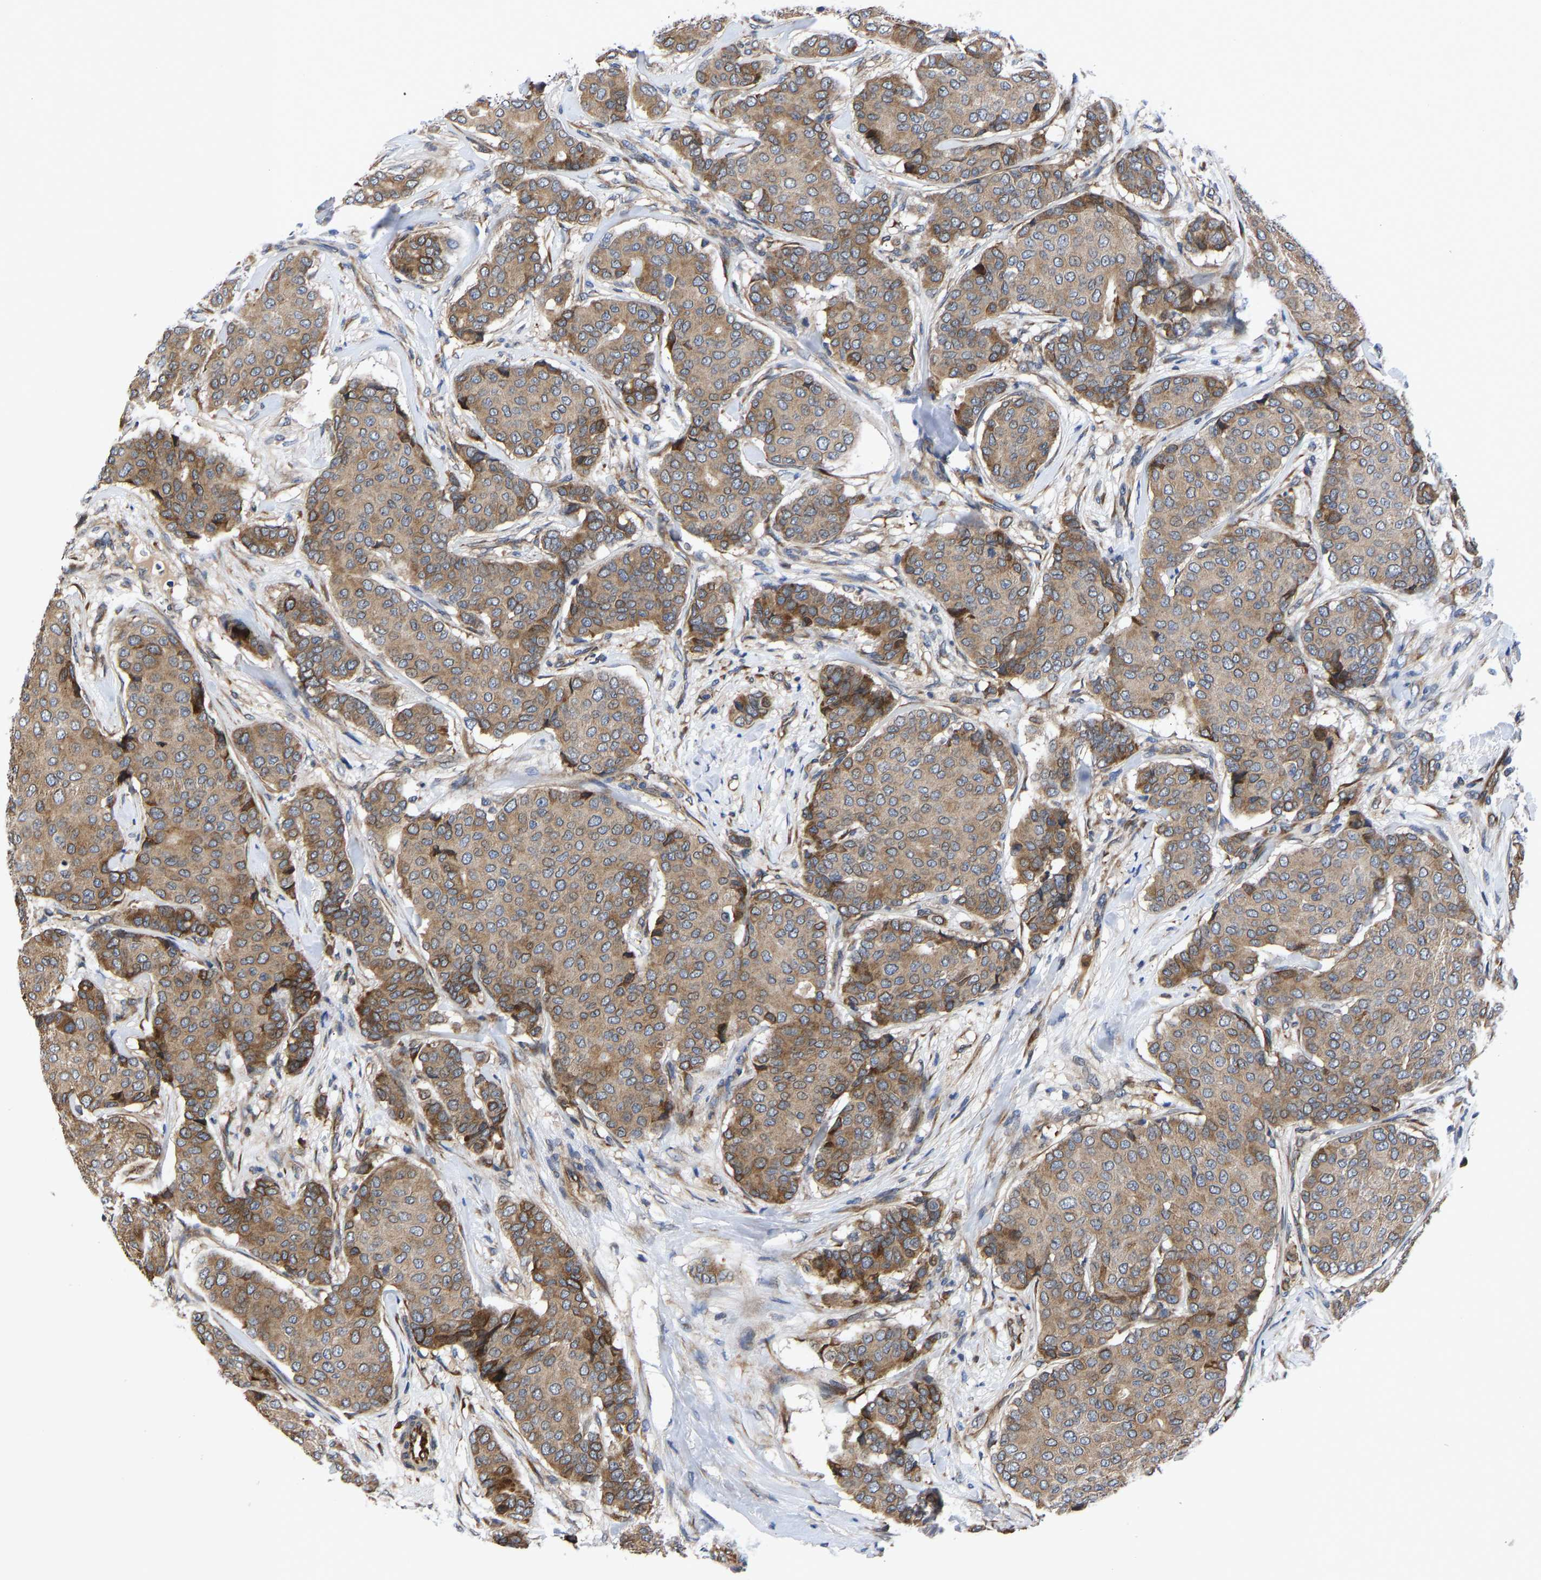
{"staining": {"intensity": "moderate", "quantity": ">75%", "location": "cytoplasmic/membranous"}, "tissue": "breast cancer", "cell_type": "Tumor cells", "image_type": "cancer", "snomed": [{"axis": "morphology", "description": "Duct carcinoma"}, {"axis": "topography", "description": "Breast"}], "caption": "Brown immunohistochemical staining in human invasive ductal carcinoma (breast) exhibits moderate cytoplasmic/membranous positivity in approximately >75% of tumor cells. The staining is performed using DAB brown chromogen to label protein expression. The nuclei are counter-stained blue using hematoxylin.", "gene": "FRRS1", "patient": {"sex": "female", "age": 75}}